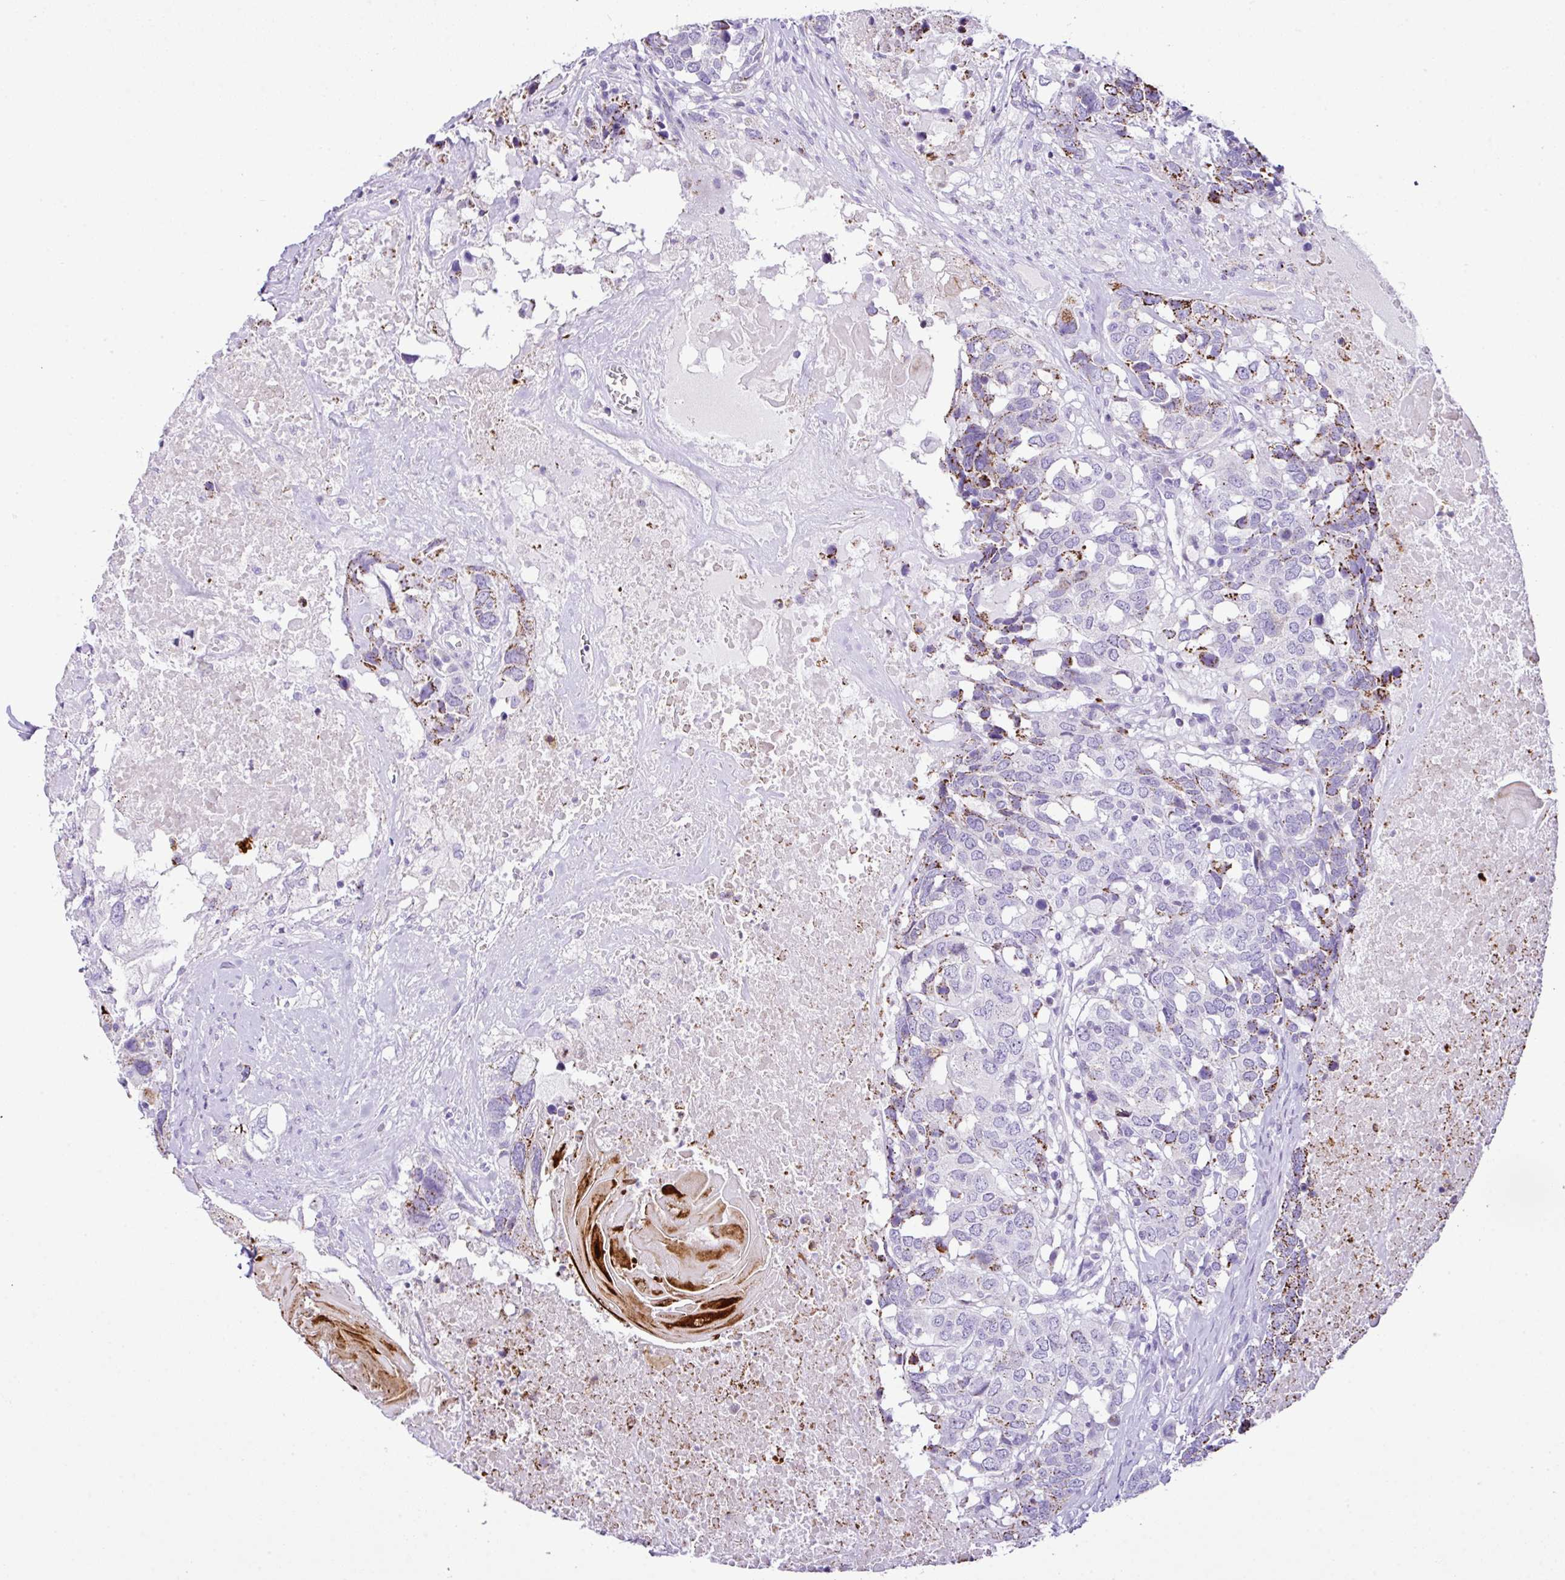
{"staining": {"intensity": "strong", "quantity": "<25%", "location": "cytoplasmic/membranous"}, "tissue": "head and neck cancer", "cell_type": "Tumor cells", "image_type": "cancer", "snomed": [{"axis": "morphology", "description": "Squamous cell carcinoma, NOS"}, {"axis": "topography", "description": "Head-Neck"}], "caption": "Protein staining of squamous cell carcinoma (head and neck) tissue shows strong cytoplasmic/membranous positivity in about <25% of tumor cells. Immunohistochemistry stains the protein in brown and the nuclei are stained blue.", "gene": "RCAN2", "patient": {"sex": "male", "age": 66}}